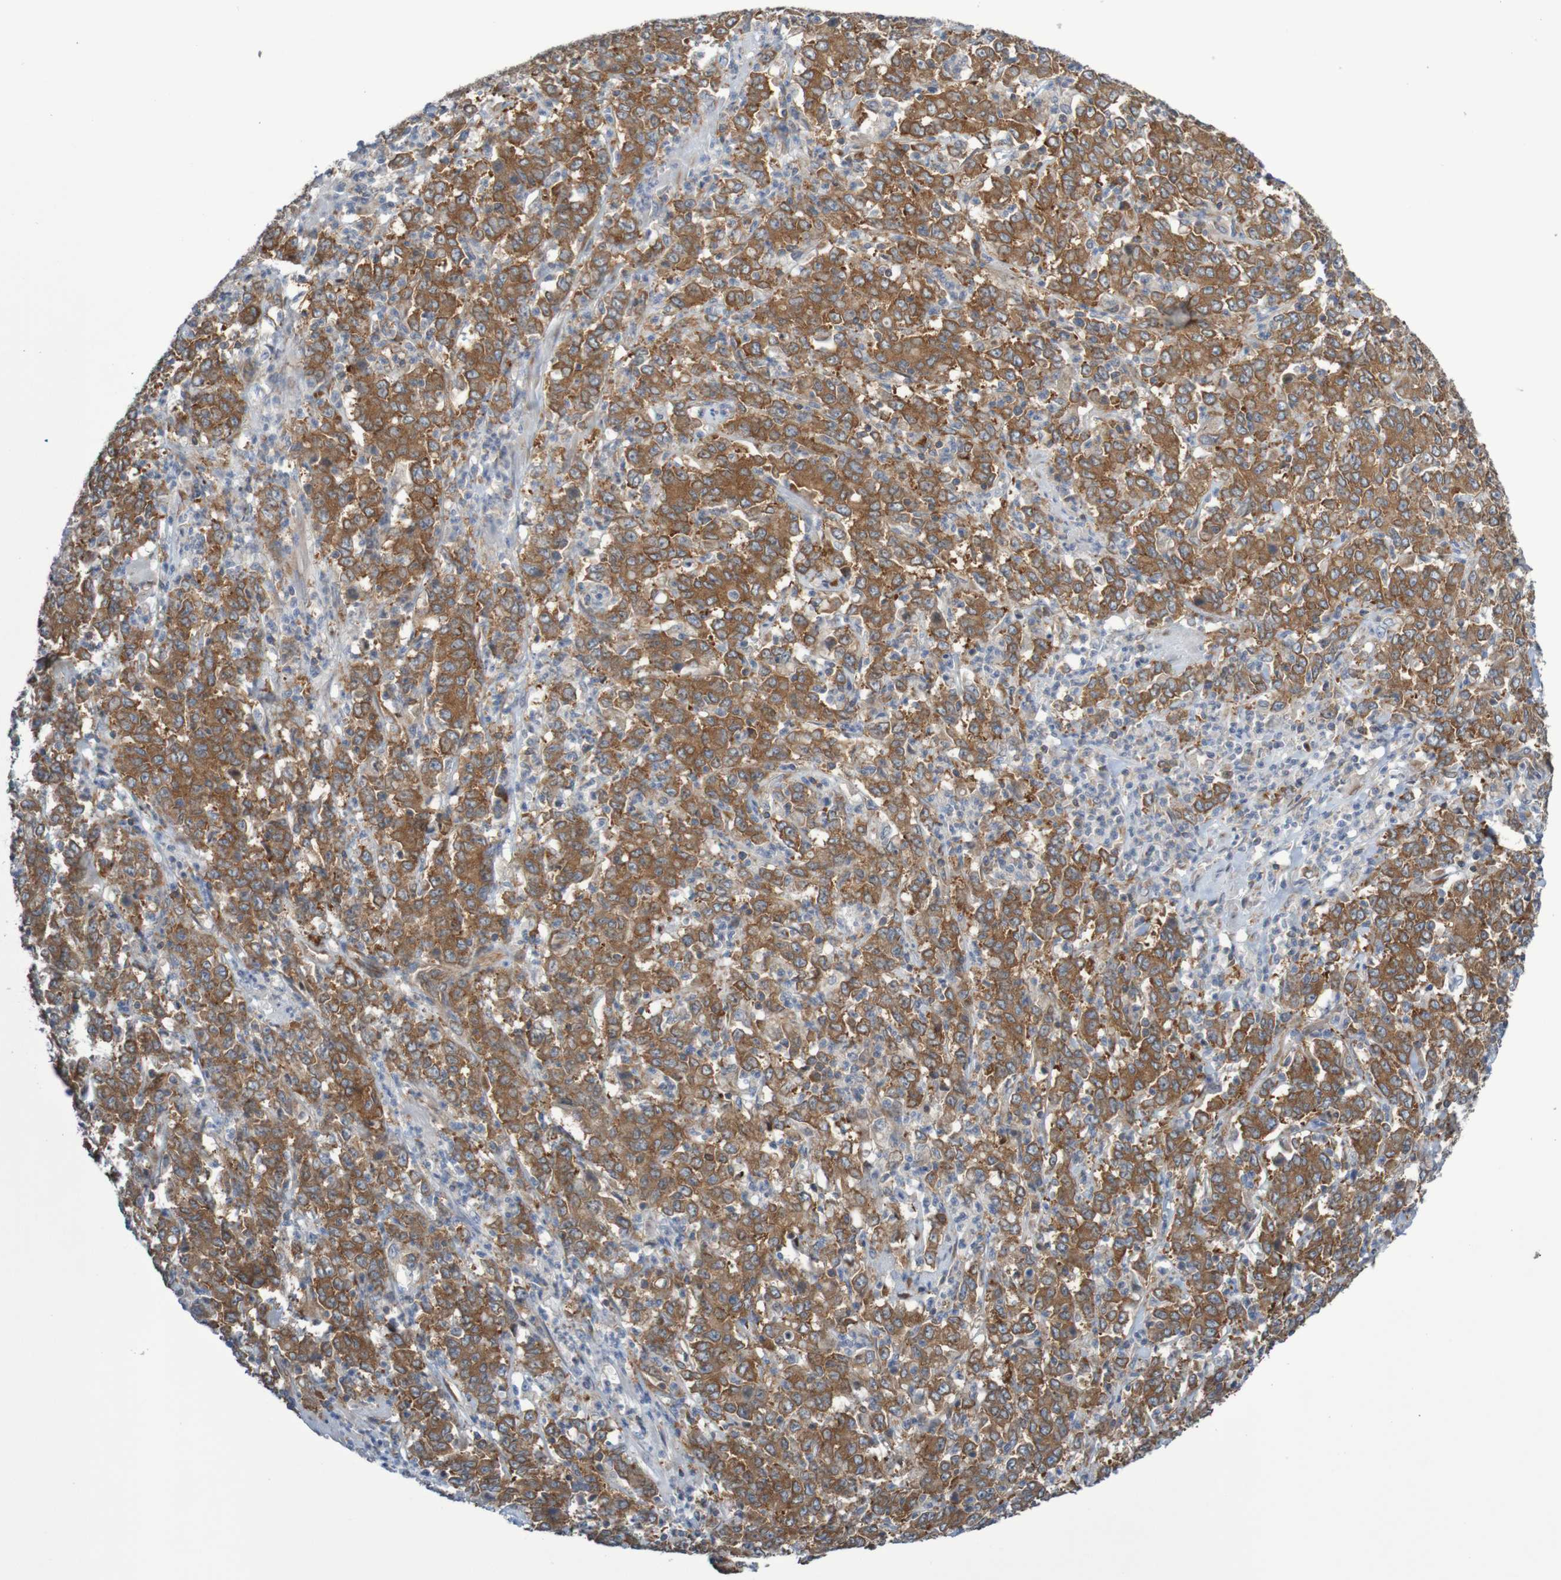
{"staining": {"intensity": "strong", "quantity": ">75%", "location": "cytoplasmic/membranous"}, "tissue": "stomach cancer", "cell_type": "Tumor cells", "image_type": "cancer", "snomed": [{"axis": "morphology", "description": "Adenocarcinoma, NOS"}, {"axis": "topography", "description": "Stomach, lower"}], "caption": "The histopathology image shows a brown stain indicating the presence of a protein in the cytoplasmic/membranous of tumor cells in stomach cancer. The staining is performed using DAB brown chromogen to label protein expression. The nuclei are counter-stained blue using hematoxylin.", "gene": "LRRC47", "patient": {"sex": "female", "age": 71}}